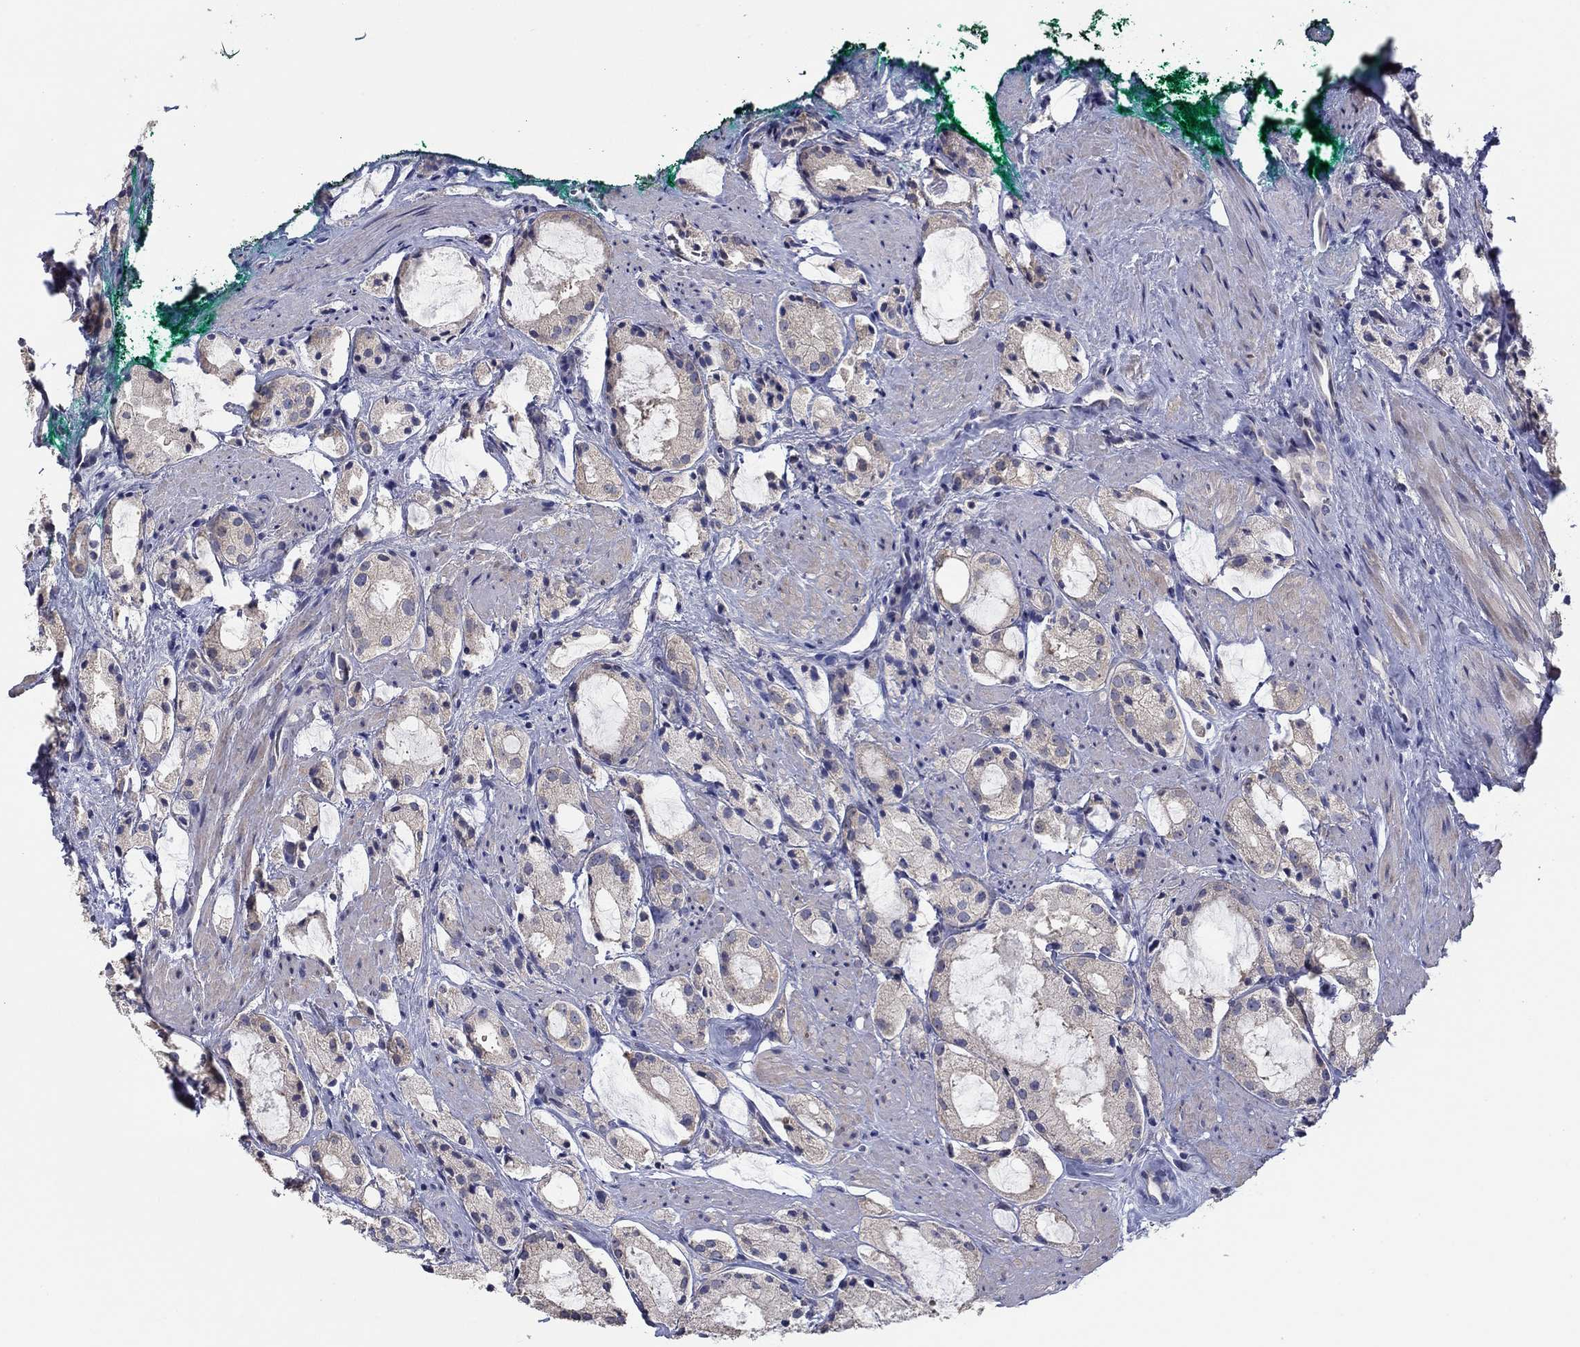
{"staining": {"intensity": "negative", "quantity": "none", "location": "none"}, "tissue": "prostate cancer", "cell_type": "Tumor cells", "image_type": "cancer", "snomed": [{"axis": "morphology", "description": "Adenocarcinoma, NOS"}, {"axis": "morphology", "description": "Adenocarcinoma, High grade"}, {"axis": "topography", "description": "Prostate"}], "caption": "This micrograph is of high-grade adenocarcinoma (prostate) stained with IHC to label a protein in brown with the nuclei are counter-stained blue. There is no expression in tumor cells.", "gene": "DOCK3", "patient": {"sex": "male", "age": 64}}